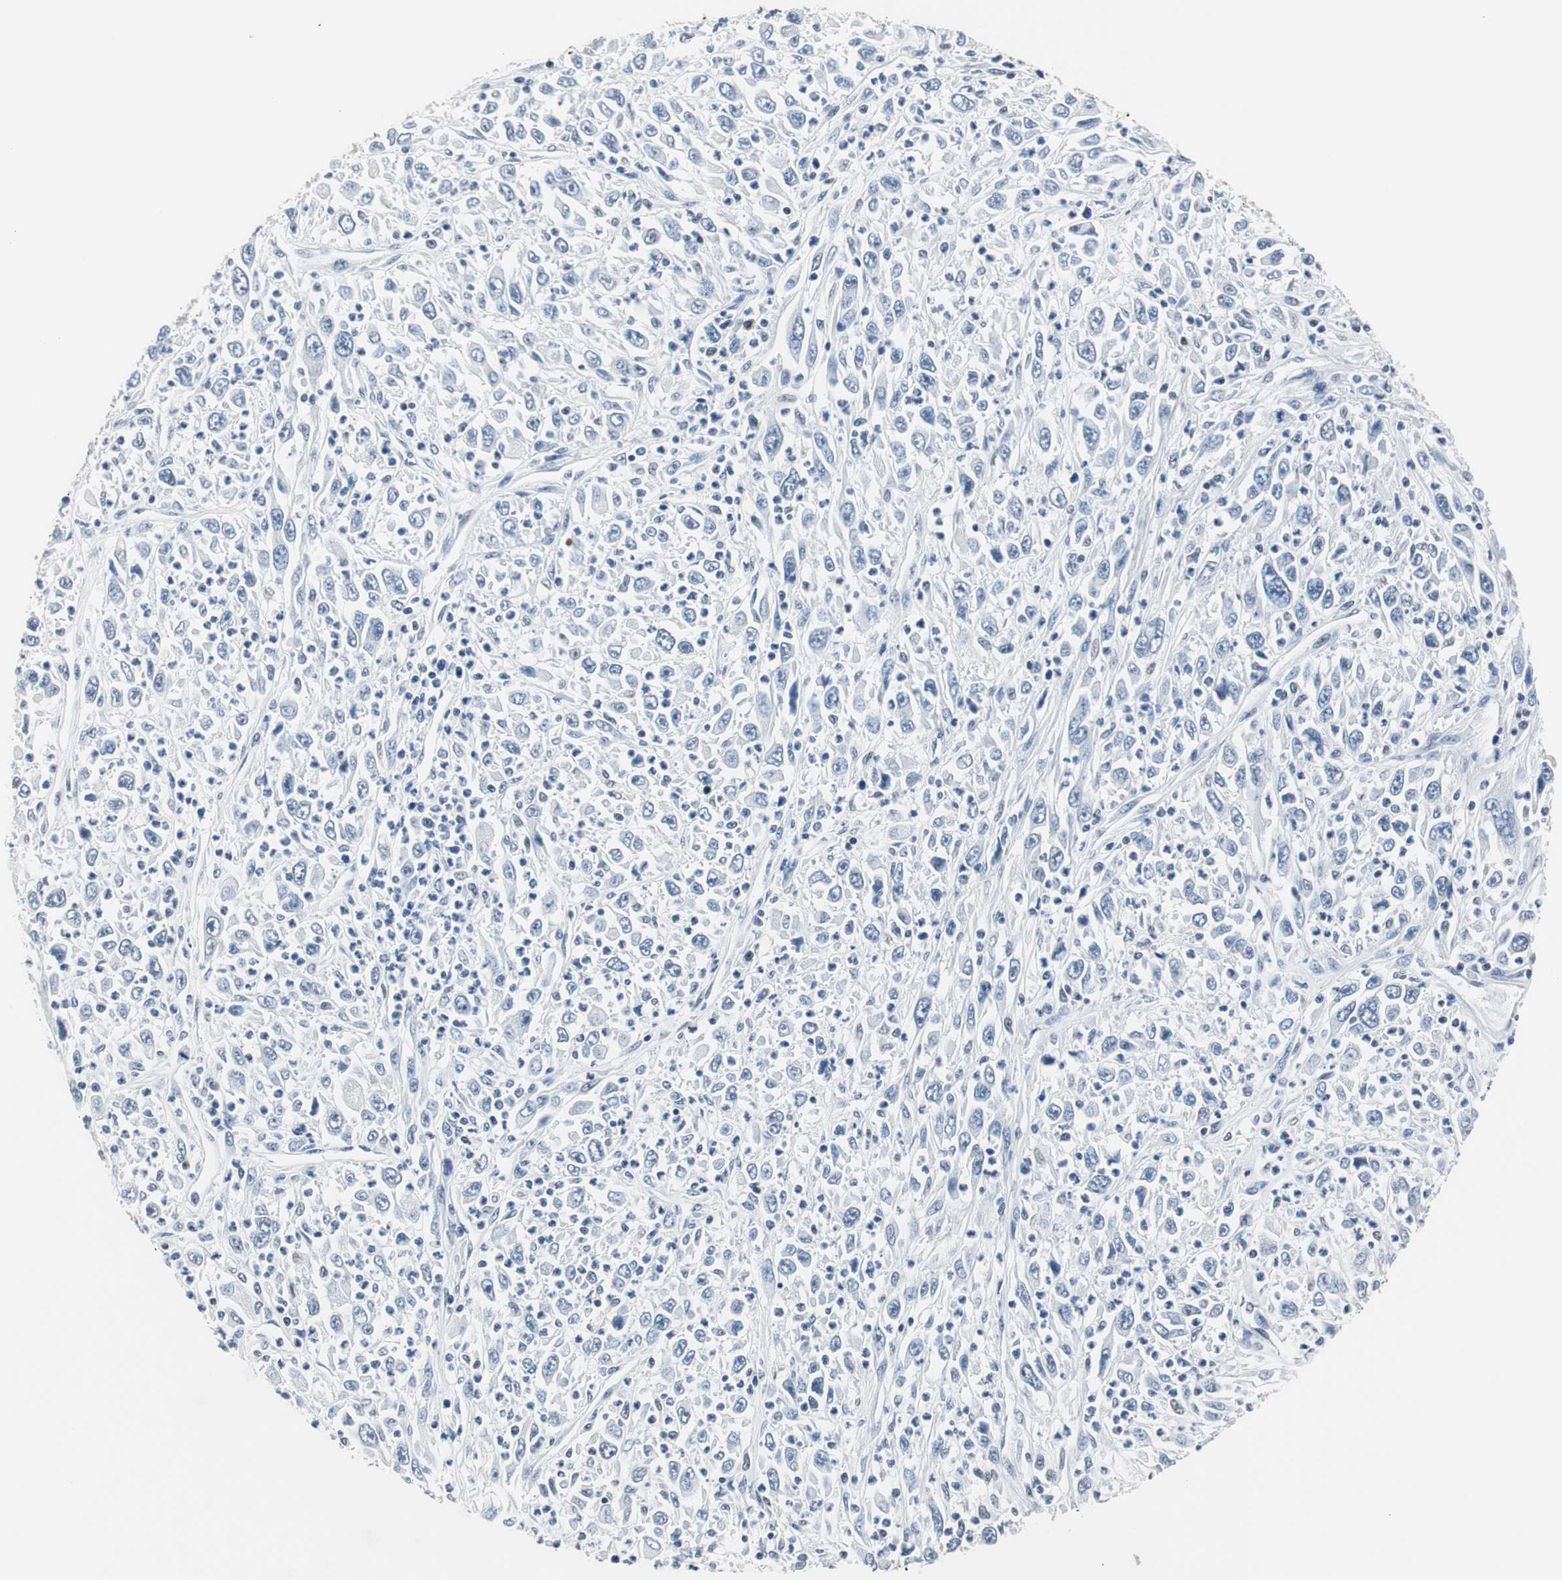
{"staining": {"intensity": "weak", "quantity": "25%-75%", "location": "nuclear"}, "tissue": "melanoma", "cell_type": "Tumor cells", "image_type": "cancer", "snomed": [{"axis": "morphology", "description": "Malignant melanoma, Metastatic site"}, {"axis": "topography", "description": "Skin"}], "caption": "Melanoma stained with IHC exhibits weak nuclear positivity in about 25%-75% of tumor cells. (IHC, brightfield microscopy, high magnification).", "gene": "RAD9A", "patient": {"sex": "female", "age": 56}}